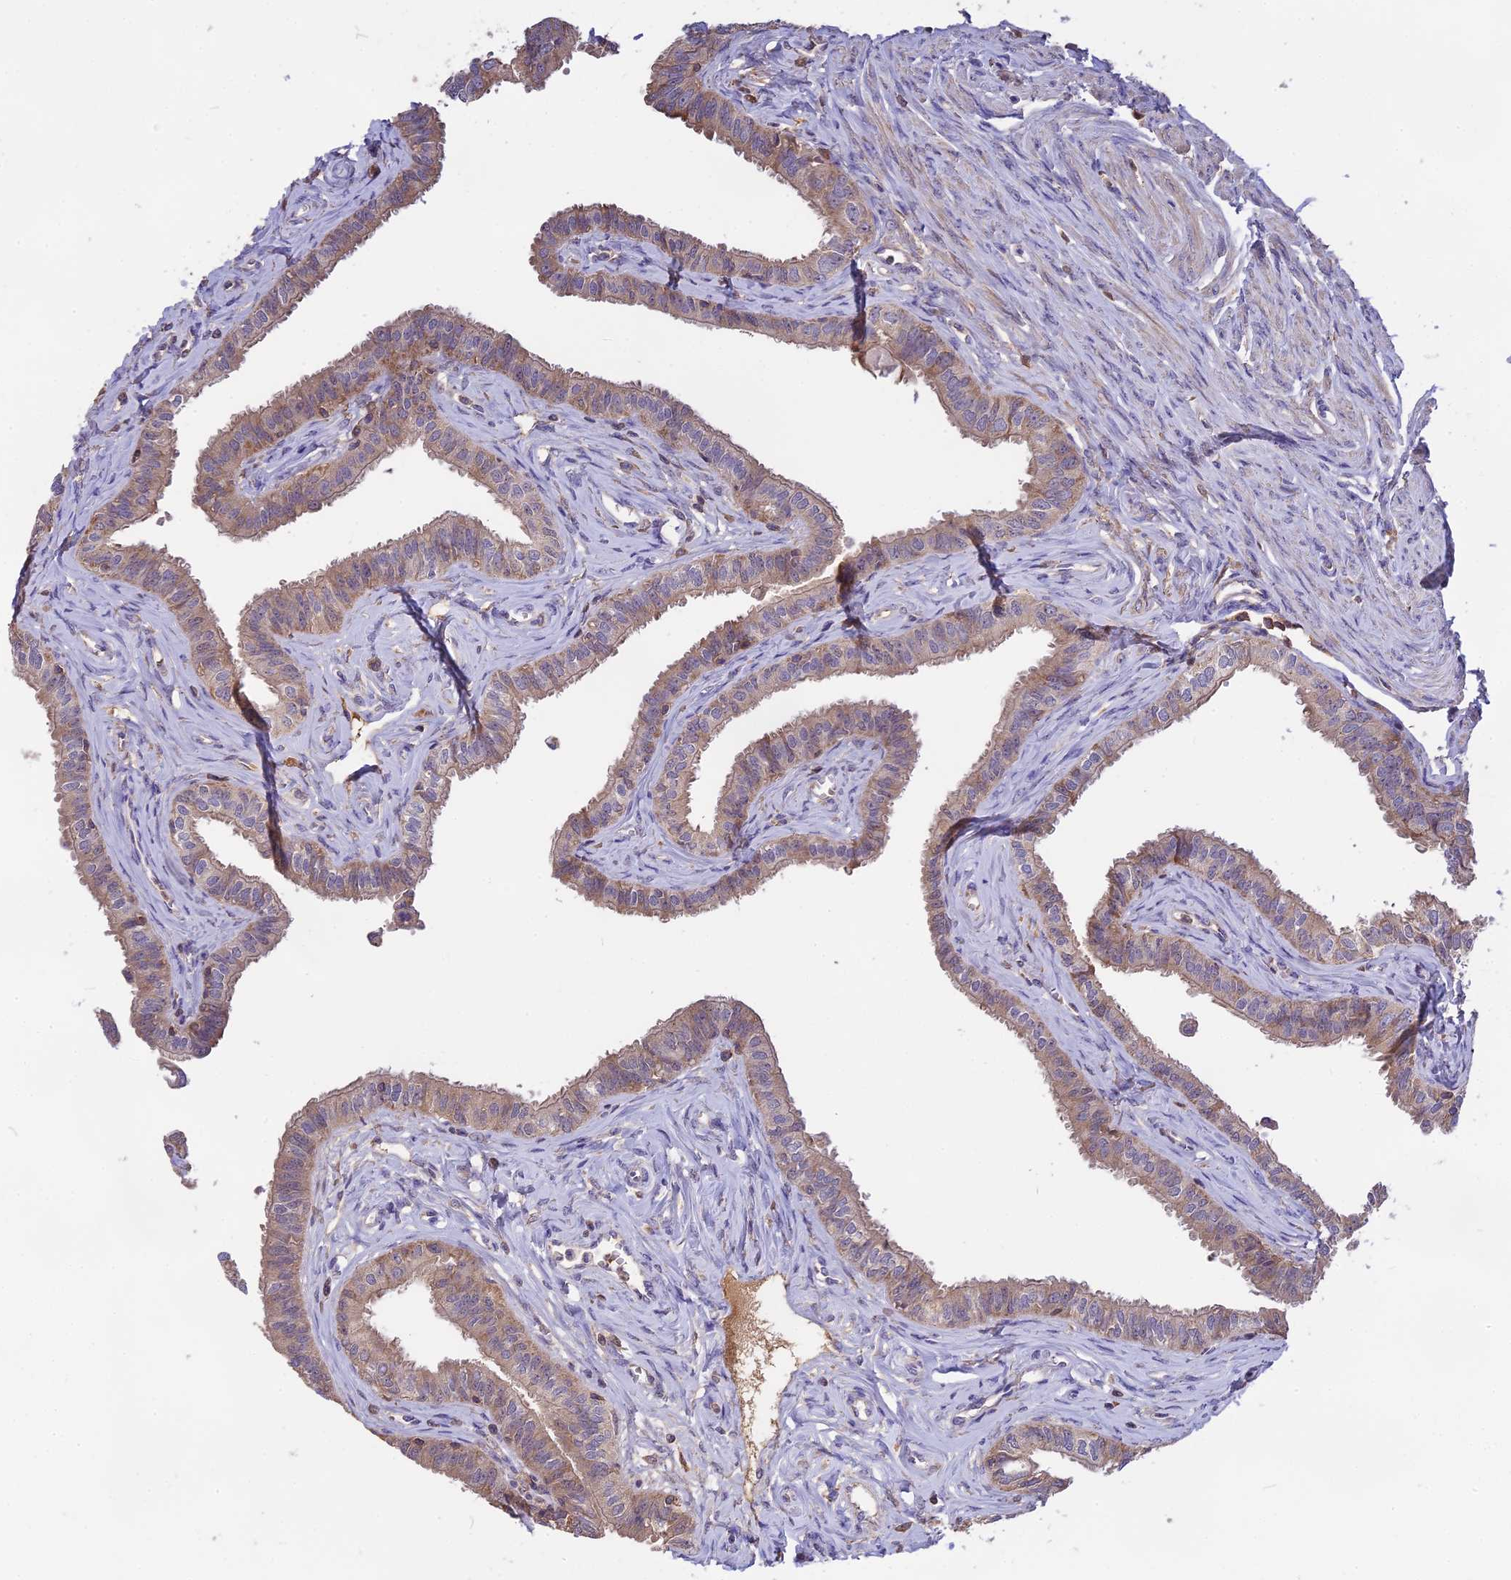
{"staining": {"intensity": "moderate", "quantity": "25%-75%", "location": "cytoplasmic/membranous,nuclear"}, "tissue": "fallopian tube", "cell_type": "Glandular cells", "image_type": "normal", "snomed": [{"axis": "morphology", "description": "Normal tissue, NOS"}, {"axis": "morphology", "description": "Carcinoma, NOS"}, {"axis": "topography", "description": "Fallopian tube"}, {"axis": "topography", "description": "Ovary"}], "caption": "Glandular cells reveal medium levels of moderate cytoplasmic/membranous,nuclear expression in about 25%-75% of cells in unremarkable fallopian tube.", "gene": "NUDT8", "patient": {"sex": "female", "age": 59}}